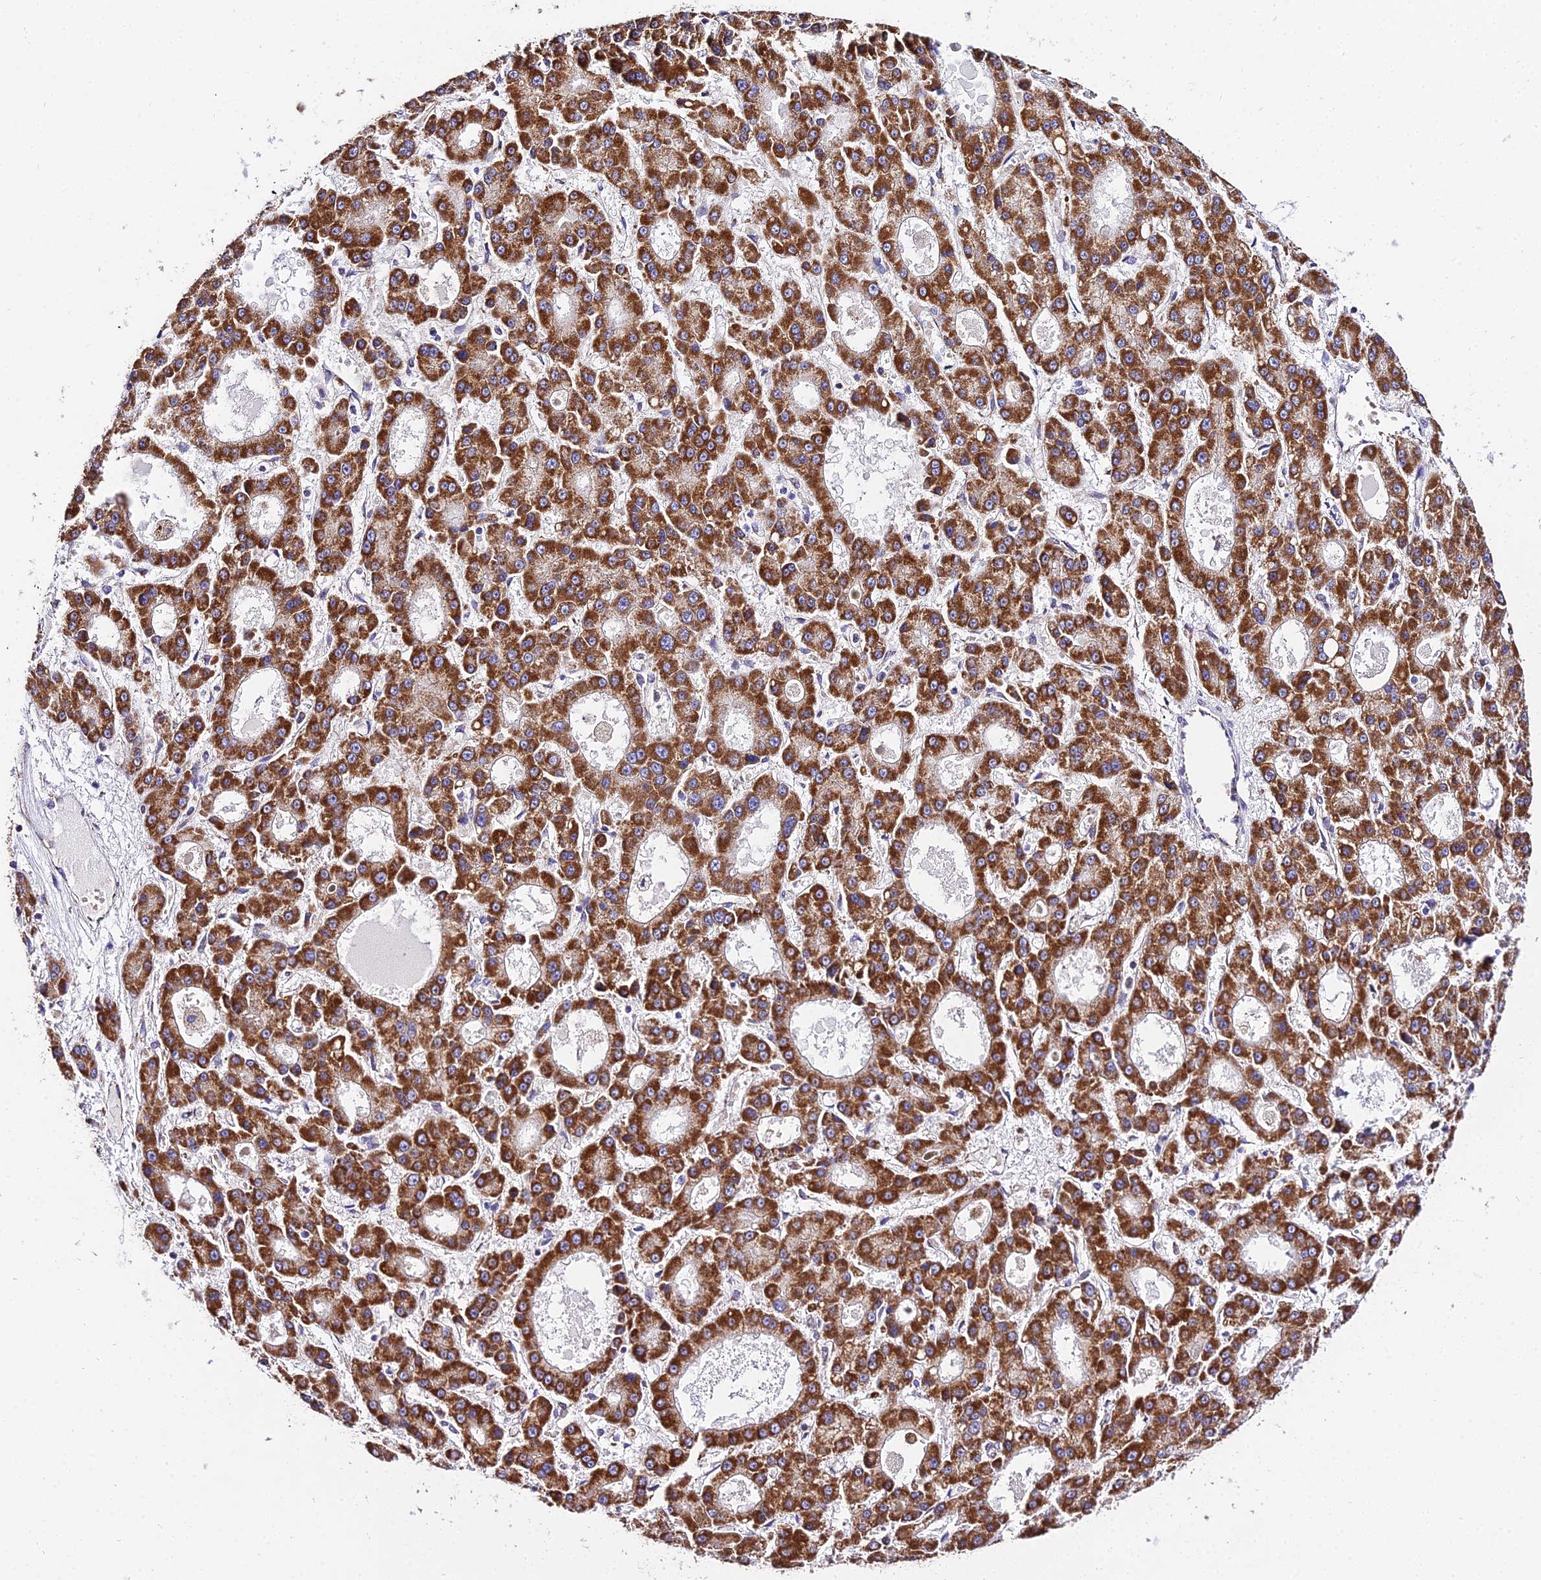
{"staining": {"intensity": "strong", "quantity": ">75%", "location": "cytoplasmic/membranous"}, "tissue": "liver cancer", "cell_type": "Tumor cells", "image_type": "cancer", "snomed": [{"axis": "morphology", "description": "Carcinoma, Hepatocellular, NOS"}, {"axis": "topography", "description": "Liver"}], "caption": "Immunohistochemical staining of liver hepatocellular carcinoma displays high levels of strong cytoplasmic/membranous protein expression in approximately >75% of tumor cells.", "gene": "OCIAD1", "patient": {"sex": "male", "age": 70}}